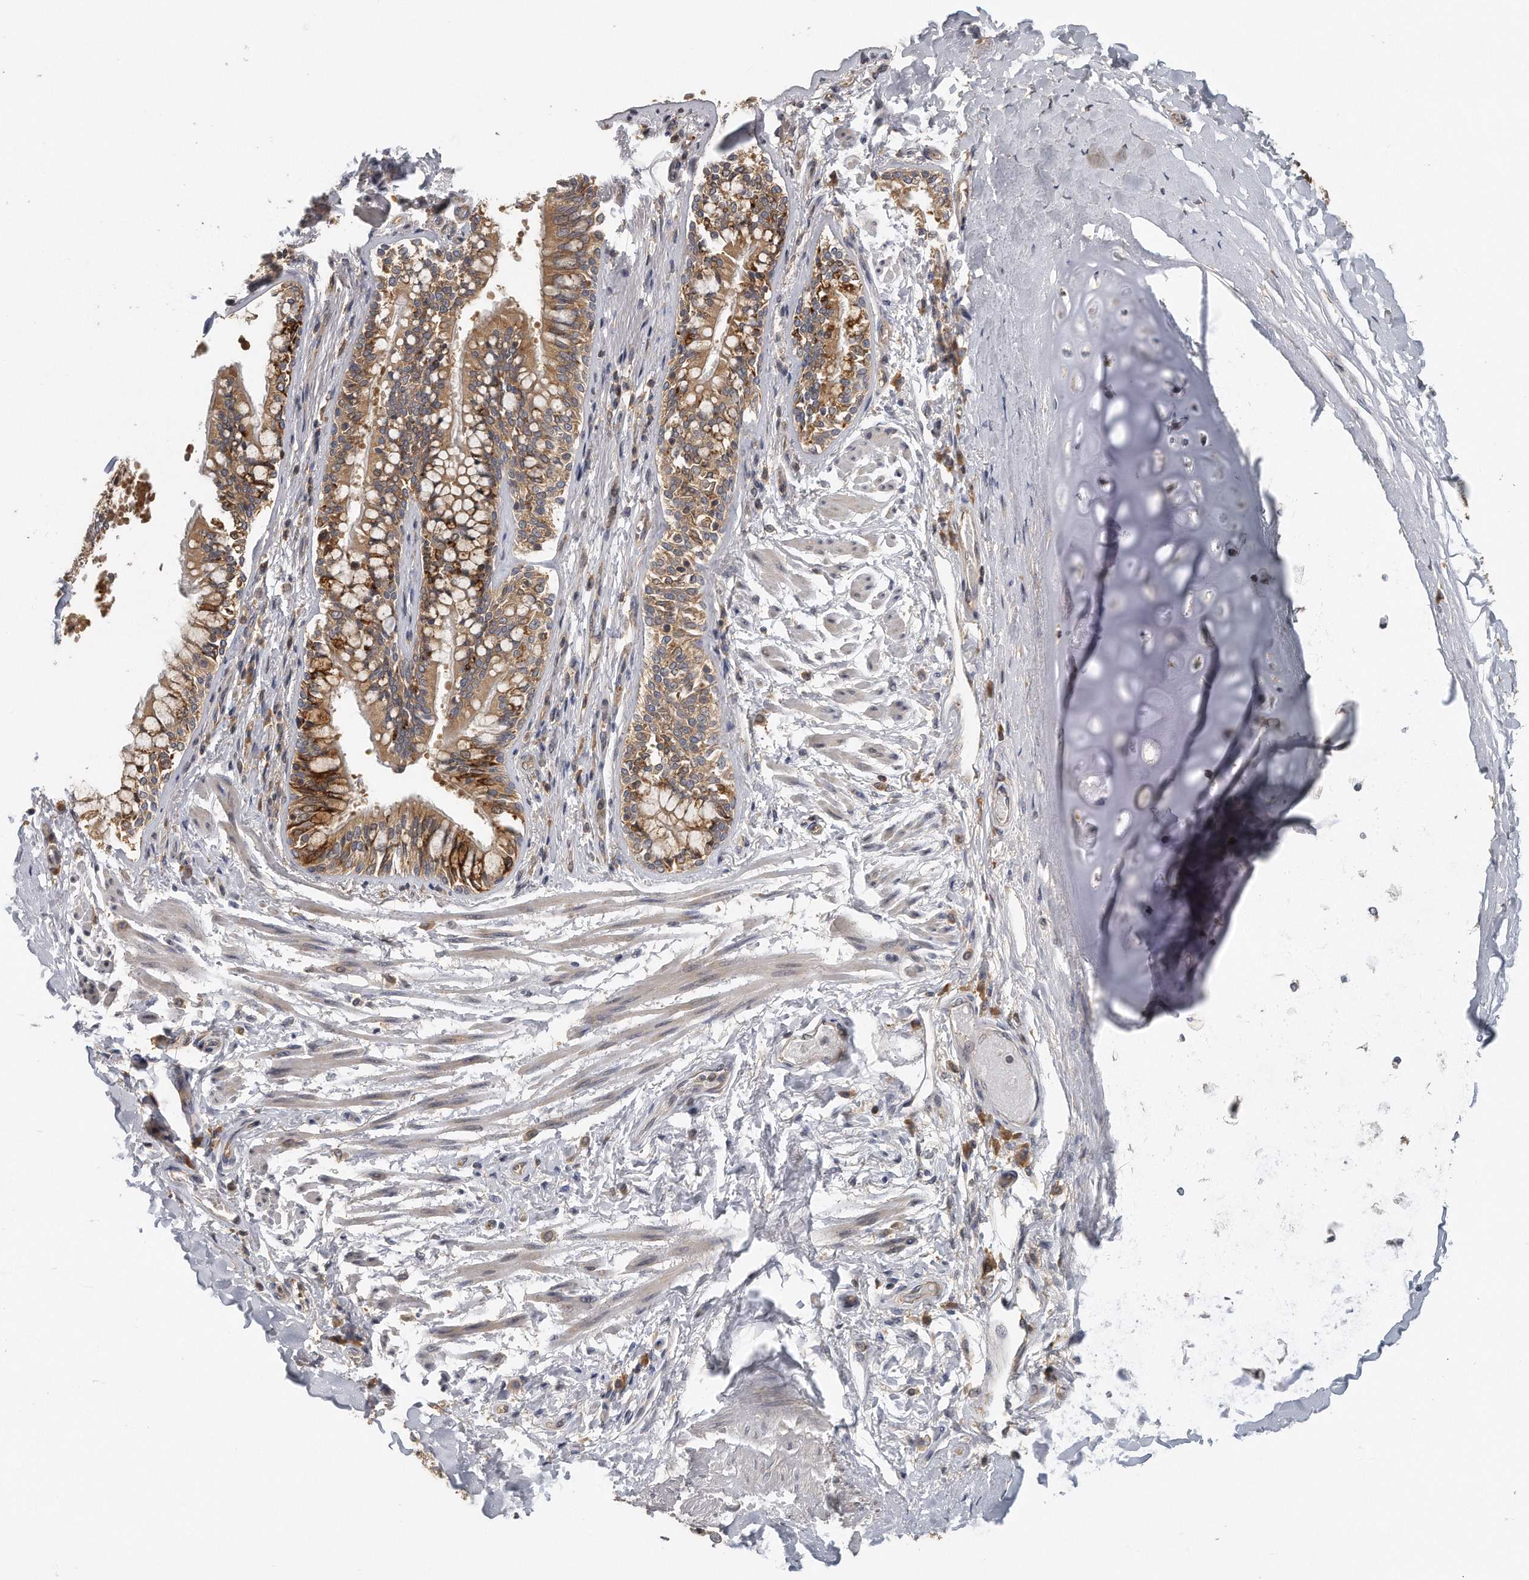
{"staining": {"intensity": "moderate", "quantity": ">75%", "location": "cytoplasmic/membranous"}, "tissue": "bronchus", "cell_type": "Respiratory epithelial cells", "image_type": "normal", "snomed": [{"axis": "morphology", "description": "Normal tissue, NOS"}, {"axis": "morphology", "description": "Inflammation, NOS"}, {"axis": "topography", "description": "Lung"}], "caption": "Brown immunohistochemical staining in benign bronchus exhibits moderate cytoplasmic/membranous staining in about >75% of respiratory epithelial cells.", "gene": "EIF3I", "patient": {"sex": "female", "age": 46}}